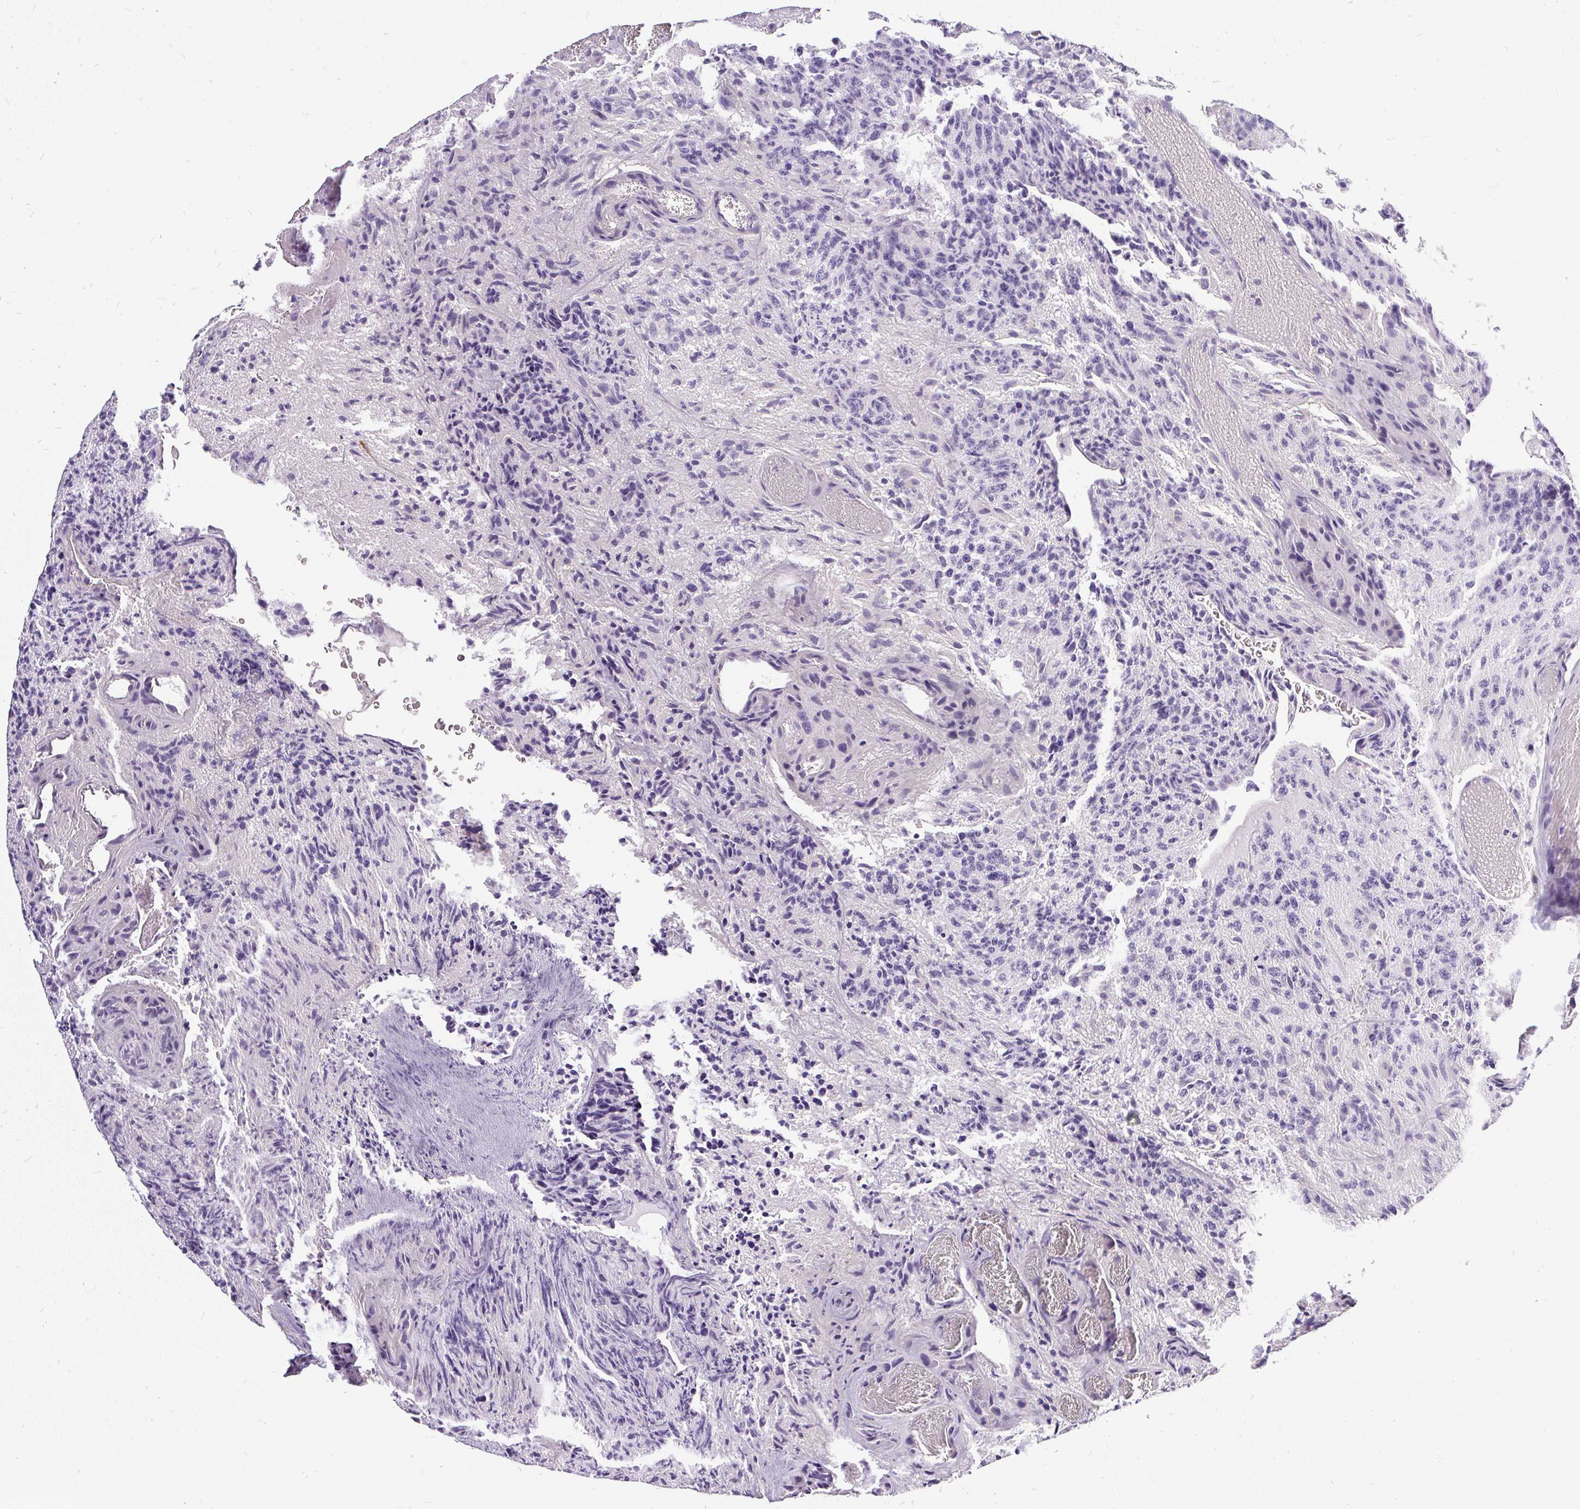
{"staining": {"intensity": "negative", "quantity": "none", "location": "none"}, "tissue": "glioma", "cell_type": "Tumor cells", "image_type": "cancer", "snomed": [{"axis": "morphology", "description": "Glioma, malignant, High grade"}, {"axis": "topography", "description": "Brain"}], "caption": "Histopathology image shows no significant protein expression in tumor cells of glioma. The staining is performed using DAB brown chromogen with nuclei counter-stained in using hematoxylin.", "gene": "FAM117B", "patient": {"sex": "male", "age": 36}}